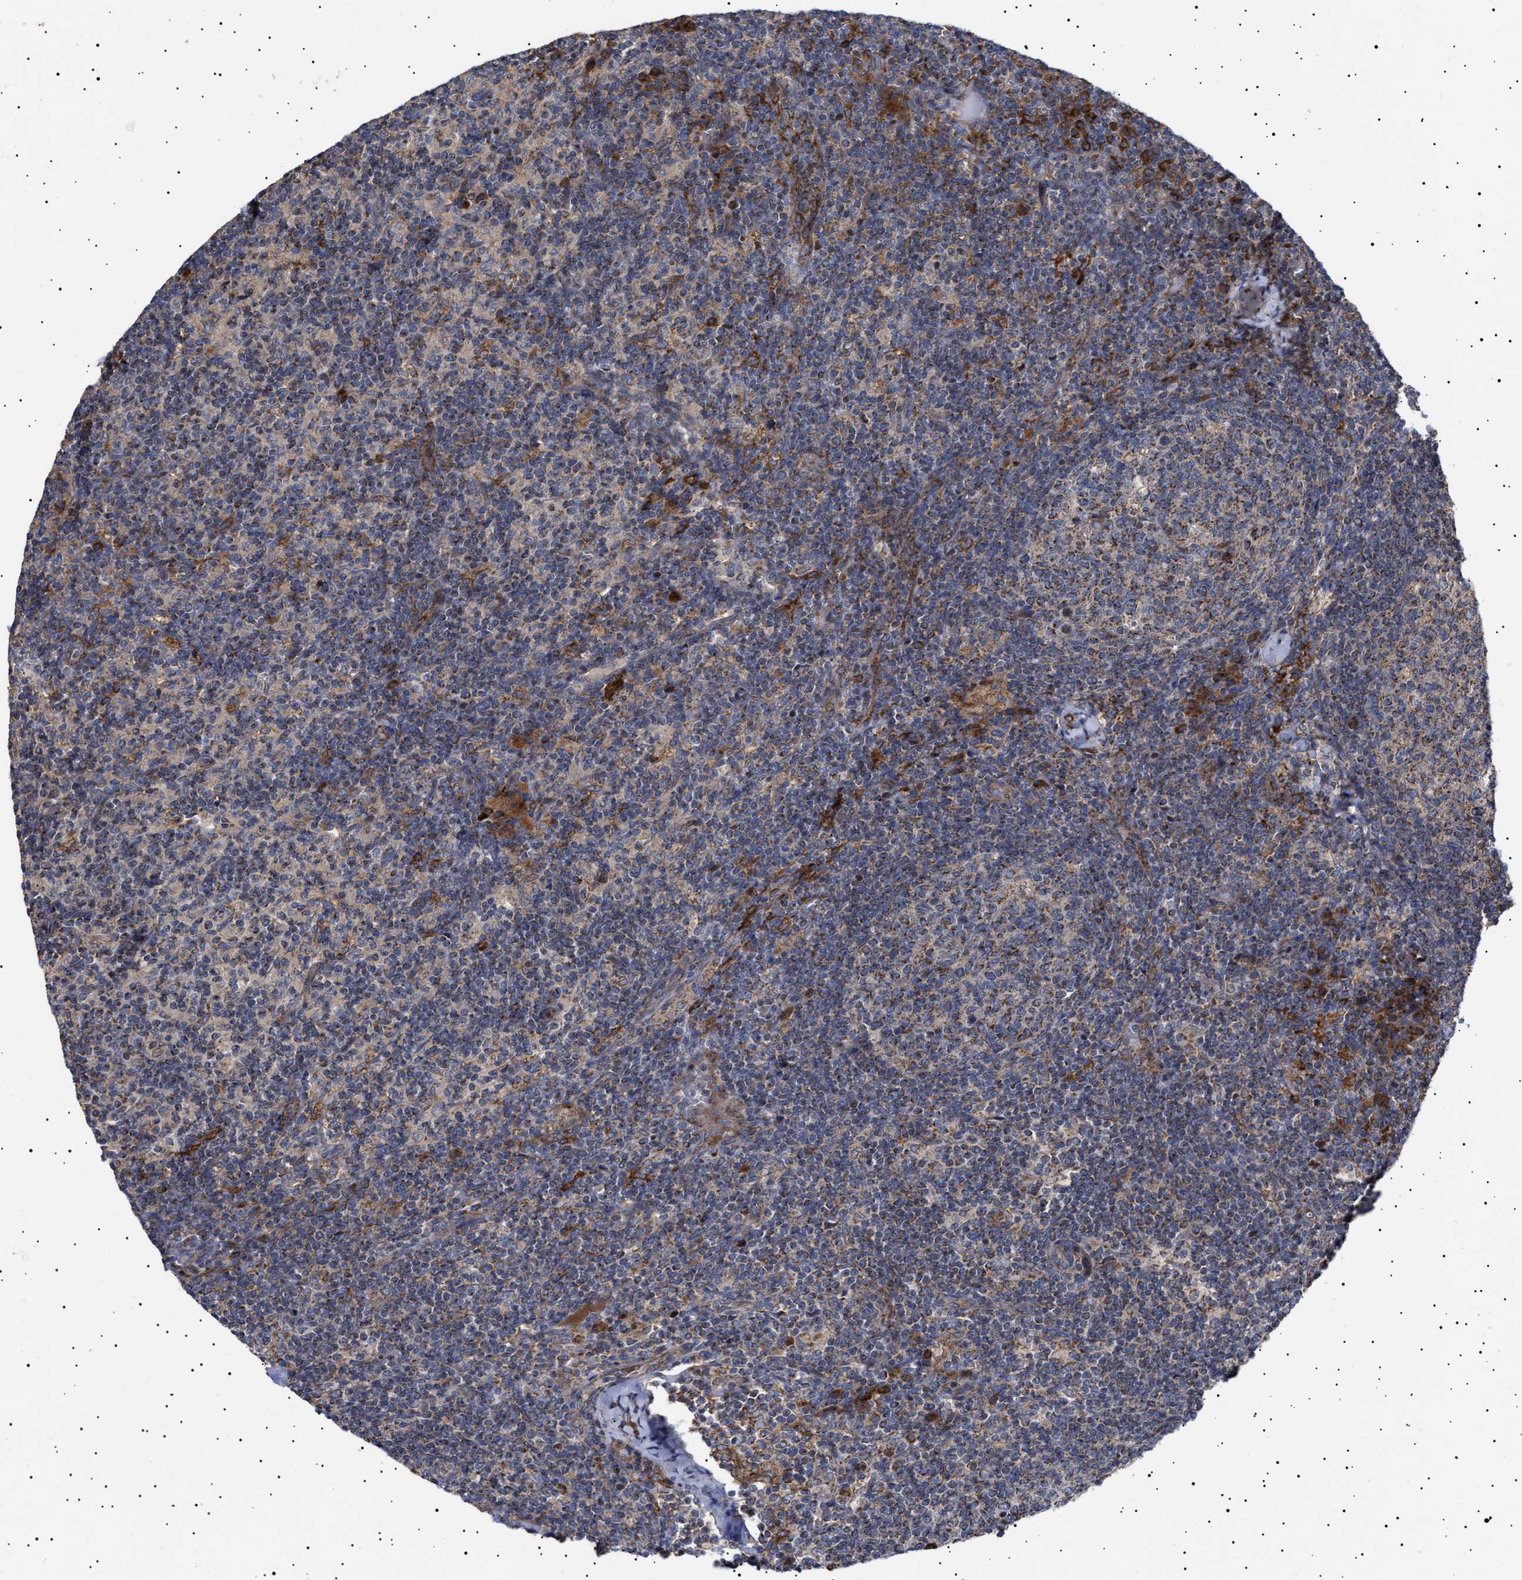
{"staining": {"intensity": "moderate", "quantity": "25%-75%", "location": "cytoplasmic/membranous"}, "tissue": "lymph node", "cell_type": "Germinal center cells", "image_type": "normal", "snomed": [{"axis": "morphology", "description": "Normal tissue, NOS"}, {"axis": "morphology", "description": "Inflammation, NOS"}, {"axis": "topography", "description": "Lymph node"}], "caption": "Lymph node stained for a protein shows moderate cytoplasmic/membranous positivity in germinal center cells. Immunohistochemistry (ihc) stains the protein in brown and the nuclei are stained blue.", "gene": "MRPL10", "patient": {"sex": "male", "age": 55}}